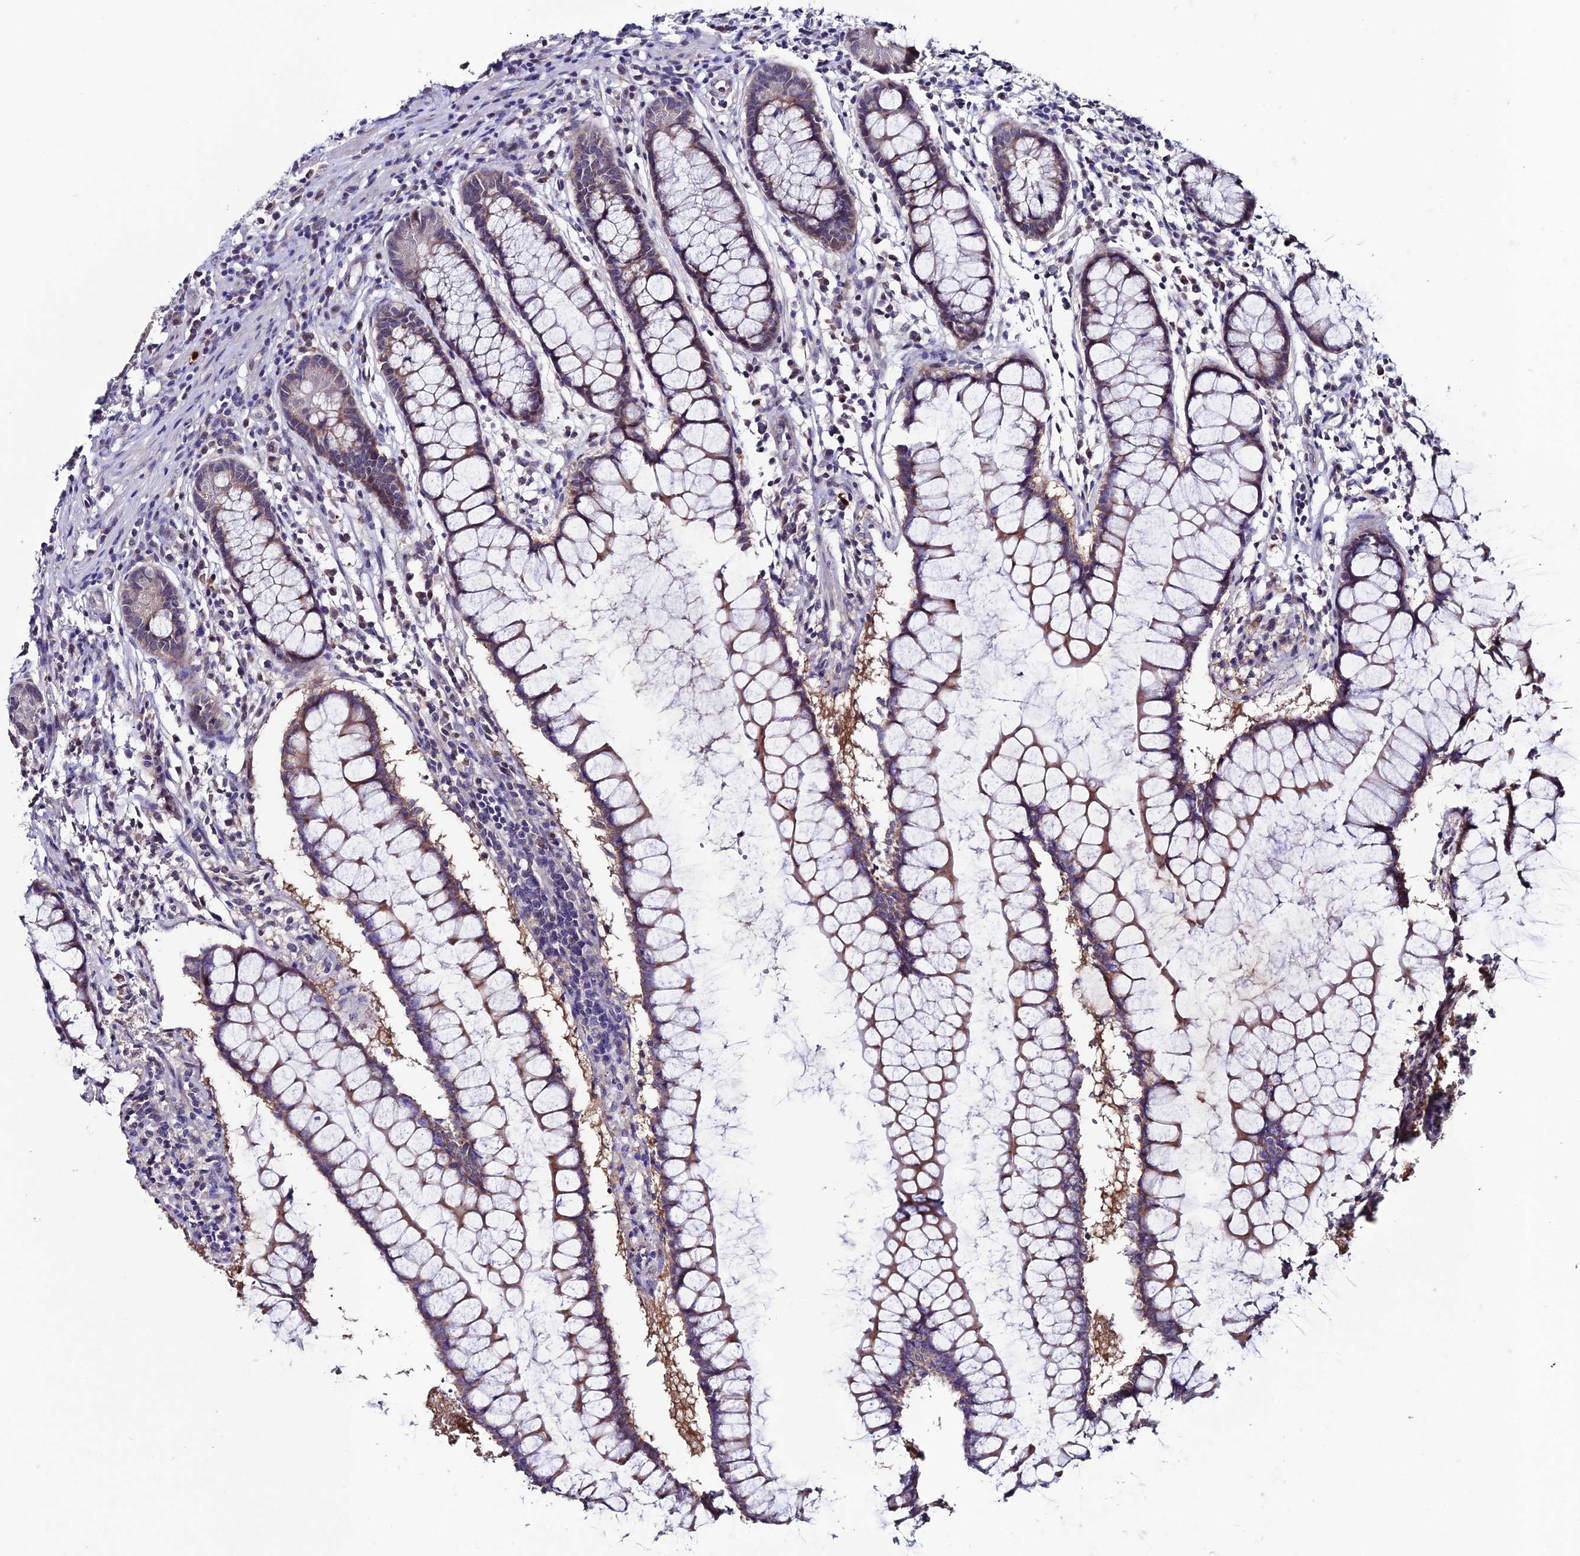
{"staining": {"intensity": "negative", "quantity": "none", "location": "none"}, "tissue": "colon", "cell_type": "Endothelial cells", "image_type": "normal", "snomed": [{"axis": "morphology", "description": "Normal tissue, NOS"}, {"axis": "morphology", "description": "Adenocarcinoma, NOS"}, {"axis": "topography", "description": "Colon"}], "caption": "Endothelial cells show no significant protein positivity in normal colon. (Stains: DAB (3,3'-diaminobenzidine) IHC with hematoxylin counter stain, Microscopy: brightfield microscopy at high magnification).", "gene": "FZD8", "patient": {"sex": "female", "age": 55}}